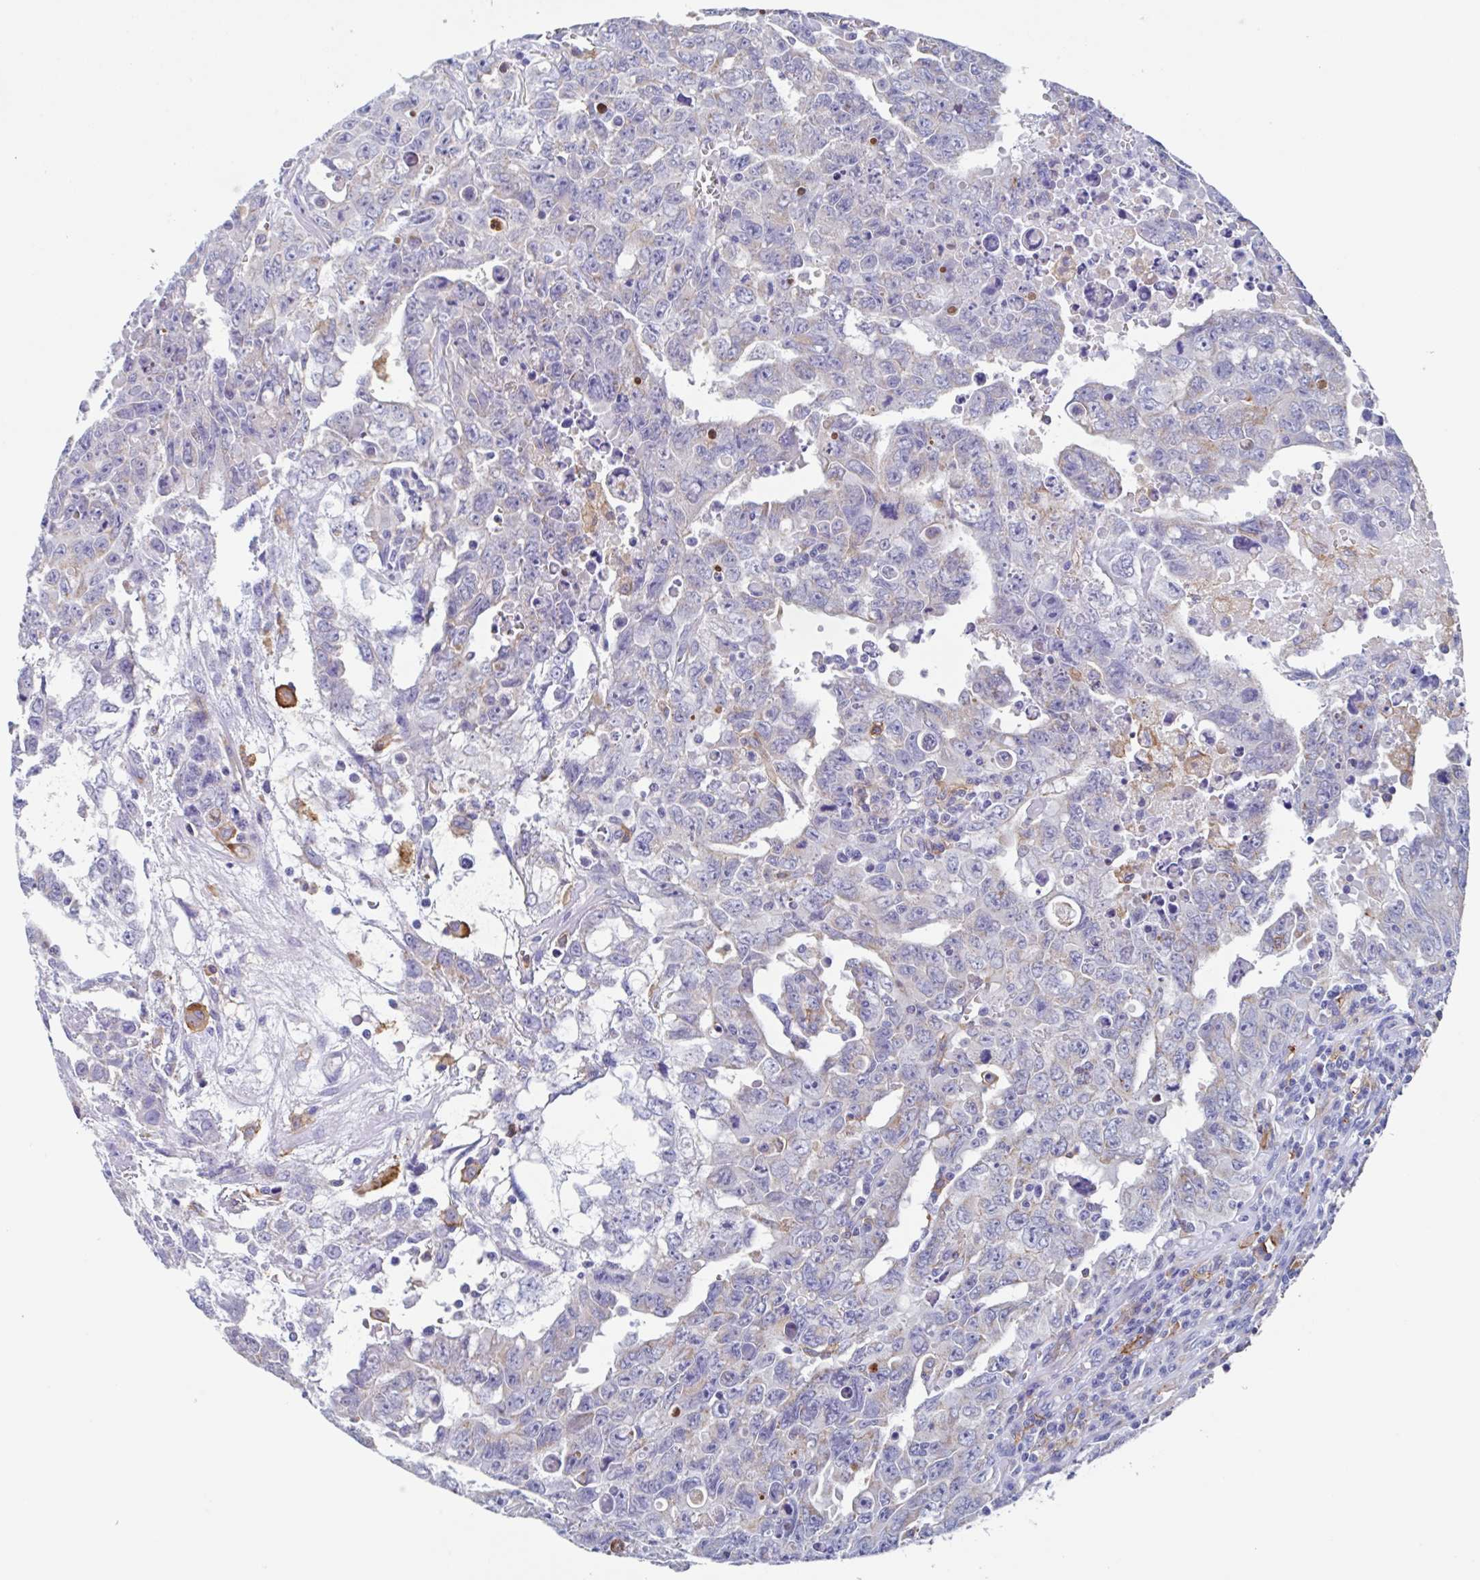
{"staining": {"intensity": "weak", "quantity": "<25%", "location": "cytoplasmic/membranous"}, "tissue": "testis cancer", "cell_type": "Tumor cells", "image_type": "cancer", "snomed": [{"axis": "morphology", "description": "Carcinoma, Embryonal, NOS"}, {"axis": "topography", "description": "Testis"}], "caption": "Tumor cells show no significant expression in embryonal carcinoma (testis). (DAB immunohistochemistry, high magnification).", "gene": "FCGR3A", "patient": {"sex": "male", "age": 24}}